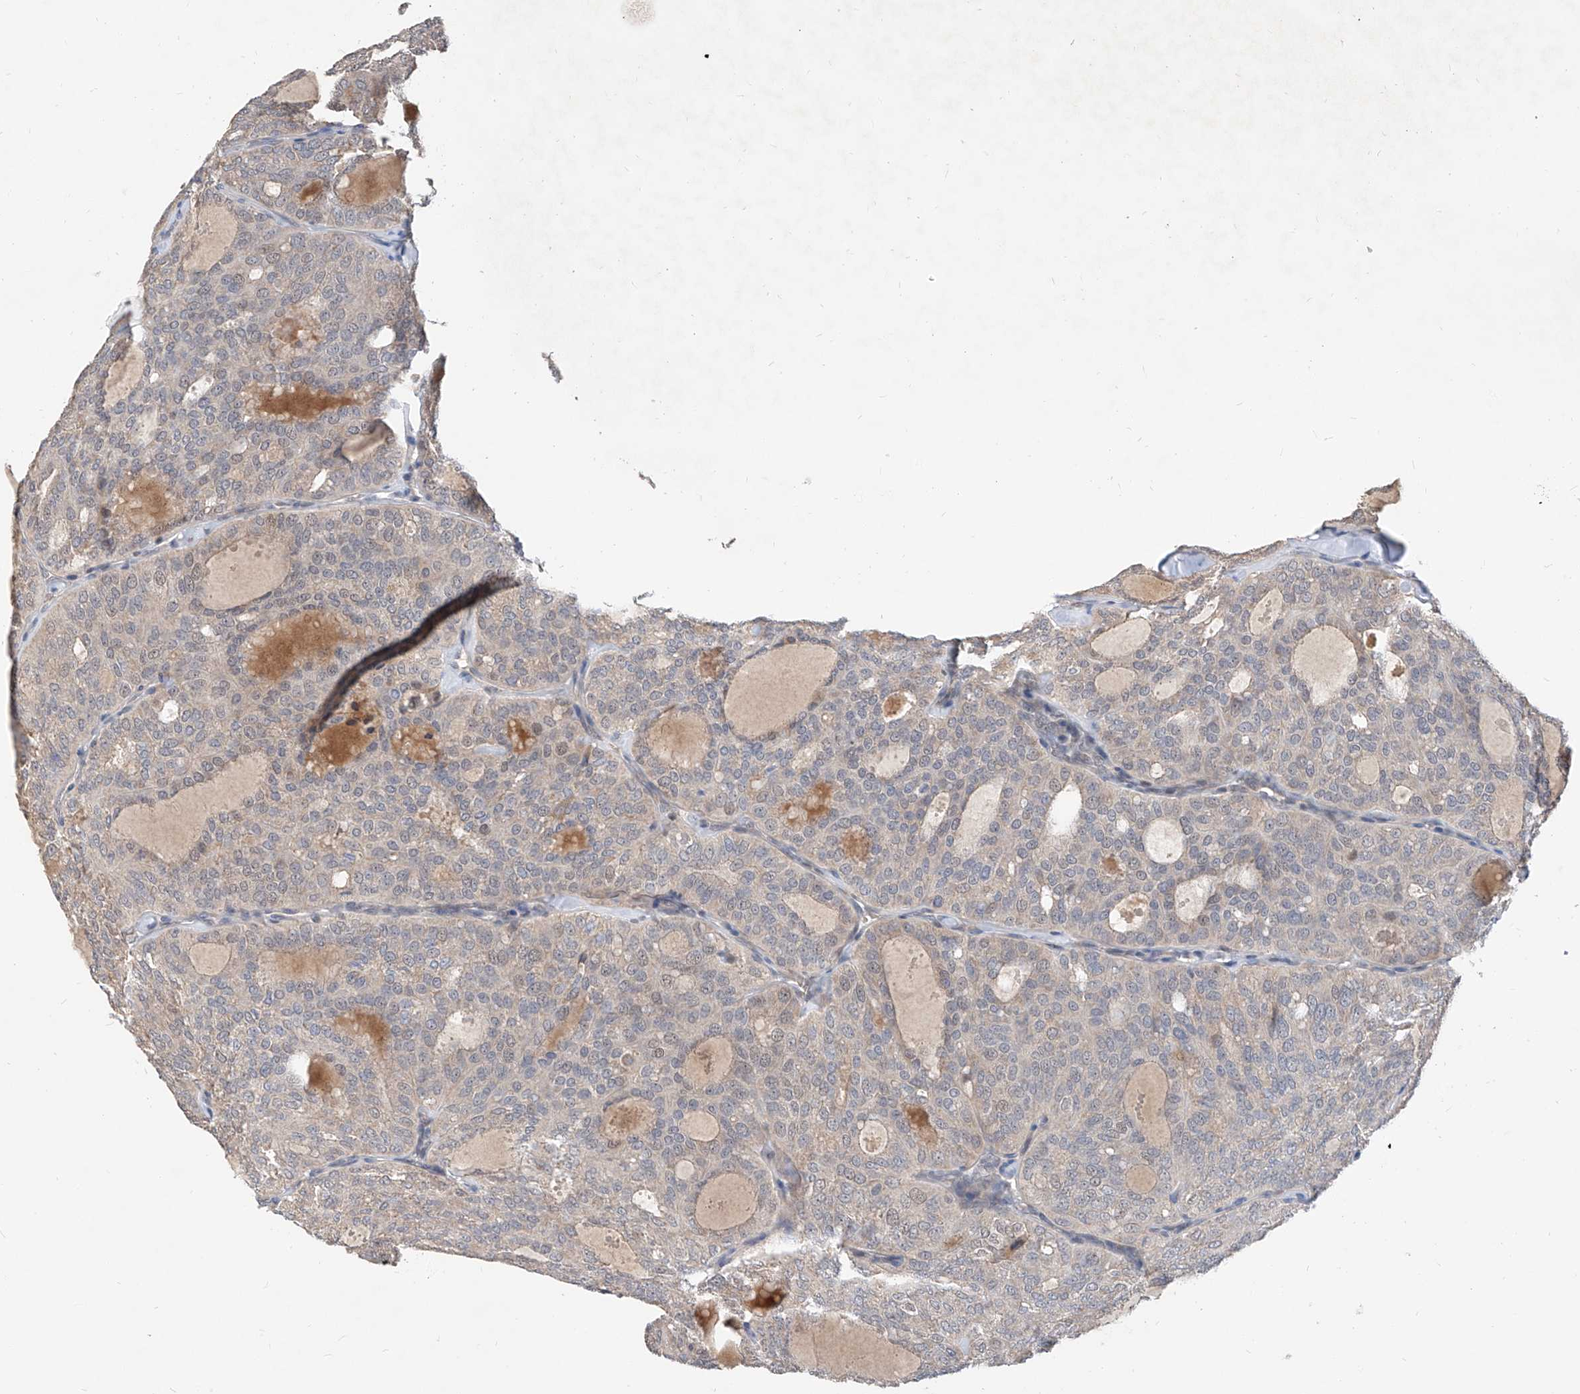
{"staining": {"intensity": "negative", "quantity": "none", "location": "none"}, "tissue": "thyroid cancer", "cell_type": "Tumor cells", "image_type": "cancer", "snomed": [{"axis": "morphology", "description": "Follicular adenoma carcinoma, NOS"}, {"axis": "topography", "description": "Thyroid gland"}], "caption": "Image shows no protein positivity in tumor cells of thyroid cancer (follicular adenoma carcinoma) tissue.", "gene": "CARMIL3", "patient": {"sex": "male", "age": 75}}